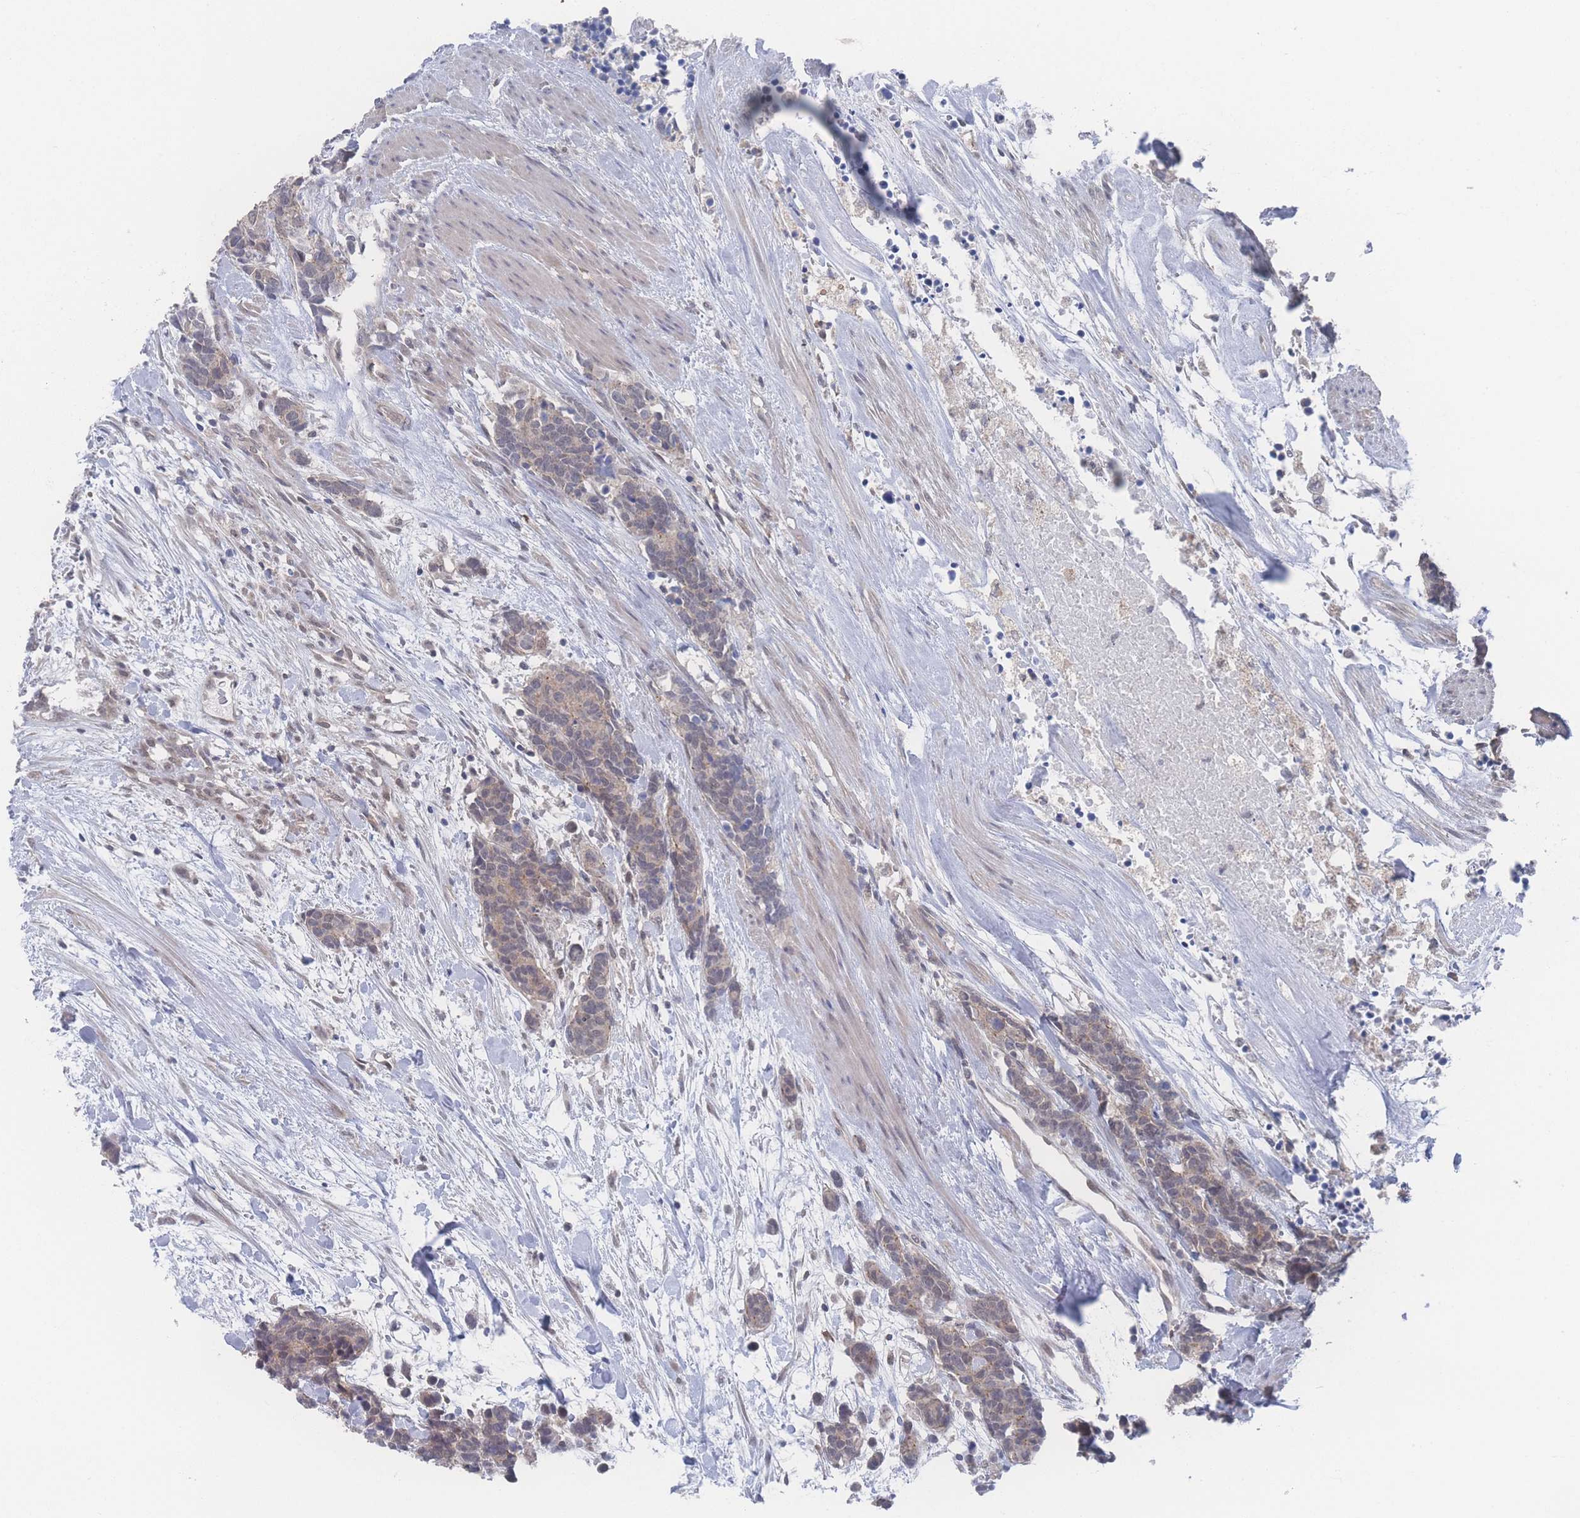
{"staining": {"intensity": "weak", "quantity": "25%-75%", "location": "cytoplasmic/membranous"}, "tissue": "carcinoid", "cell_type": "Tumor cells", "image_type": "cancer", "snomed": [{"axis": "morphology", "description": "Carcinoma, NOS"}, {"axis": "morphology", "description": "Carcinoid, malignant, NOS"}, {"axis": "topography", "description": "Prostate"}], "caption": "IHC of human carcinoma demonstrates low levels of weak cytoplasmic/membranous staining in approximately 25%-75% of tumor cells.", "gene": "NBEAL1", "patient": {"sex": "male", "age": 57}}